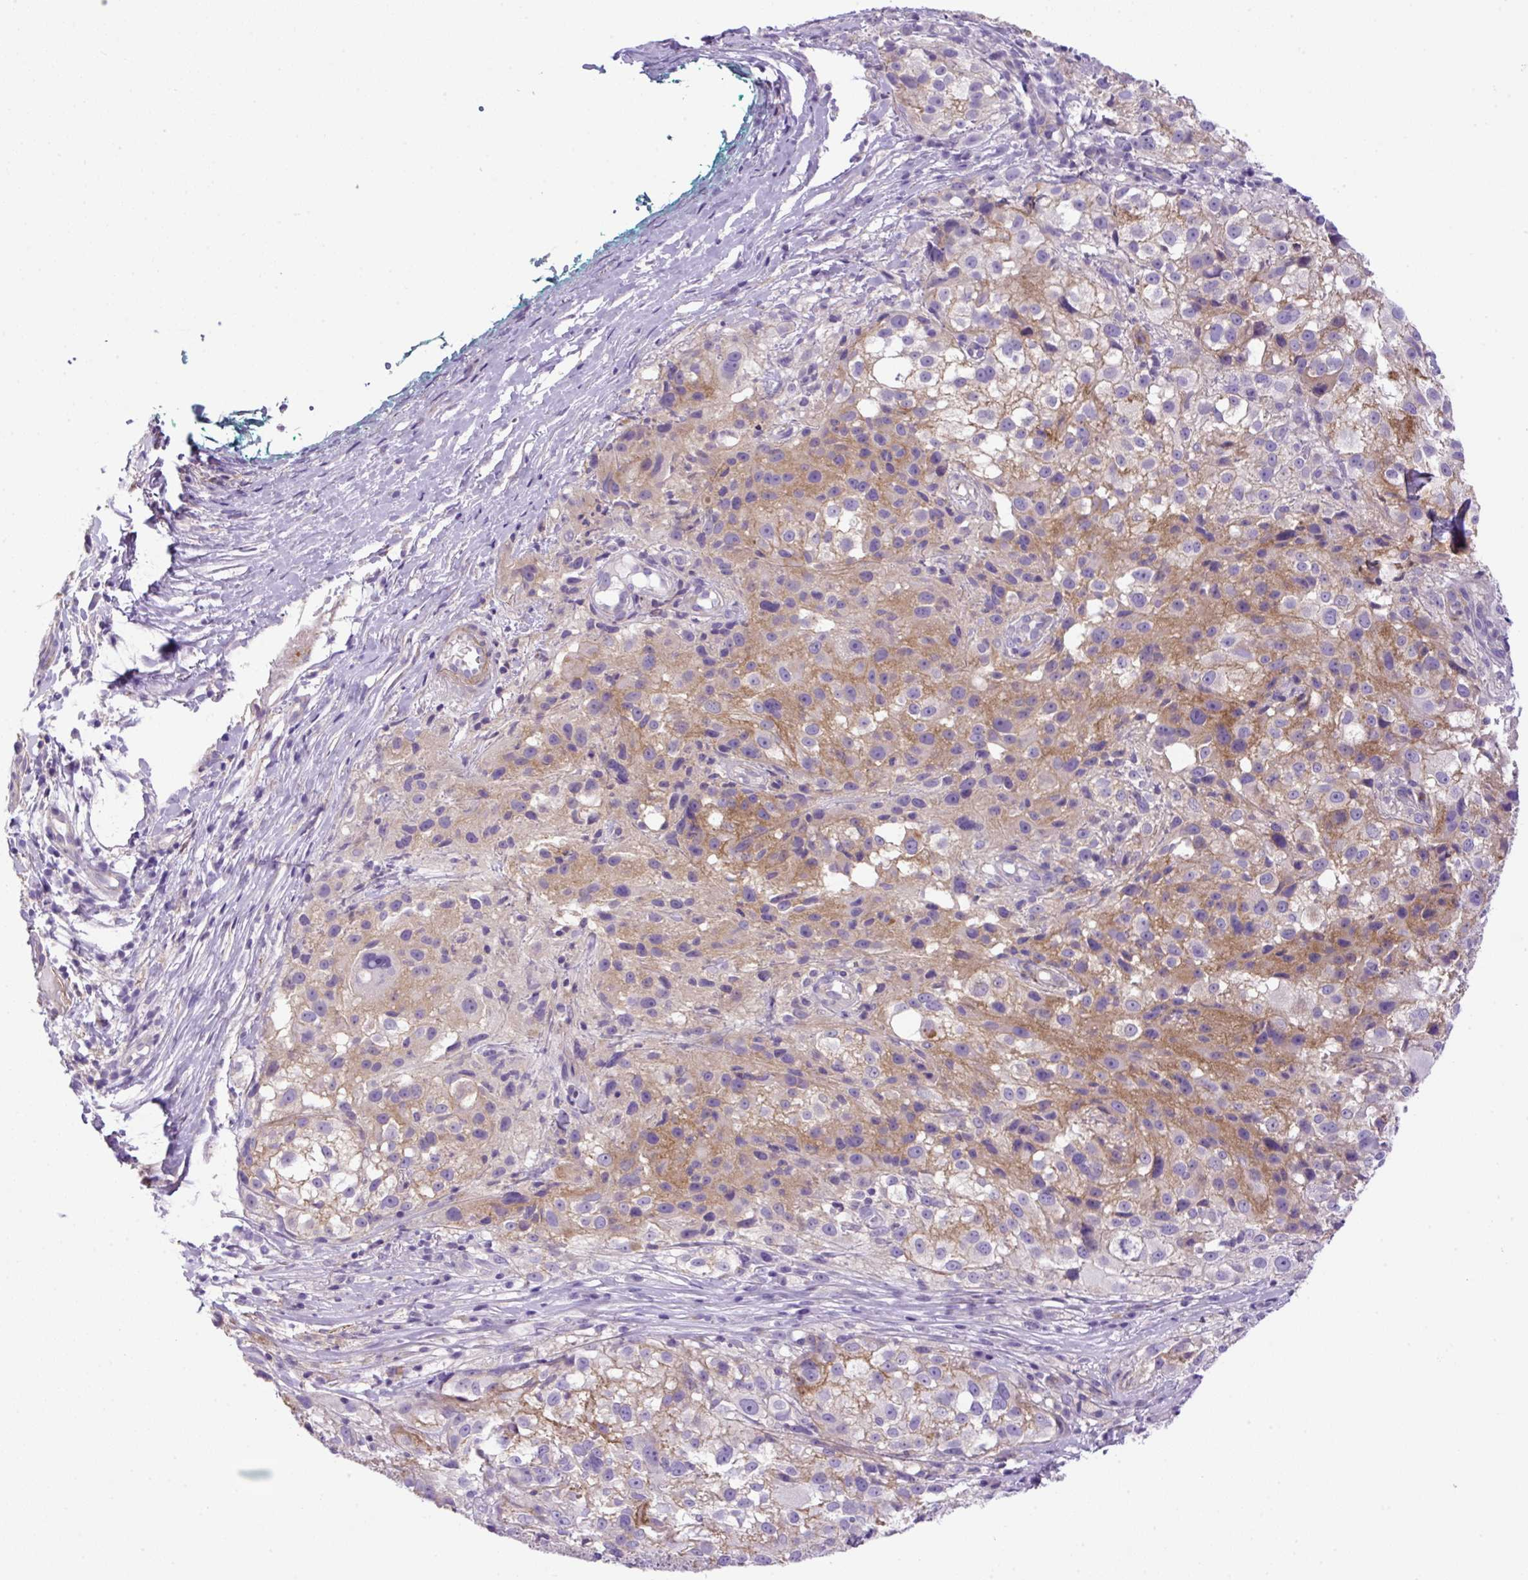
{"staining": {"intensity": "negative", "quantity": "none", "location": "none"}, "tissue": "melanoma", "cell_type": "Tumor cells", "image_type": "cancer", "snomed": [{"axis": "morphology", "description": "Necrosis, NOS"}, {"axis": "morphology", "description": "Malignant melanoma, NOS"}, {"axis": "topography", "description": "Skin"}], "caption": "Tumor cells show no significant protein staining in melanoma.", "gene": "NPTN", "patient": {"sex": "female", "age": 87}}